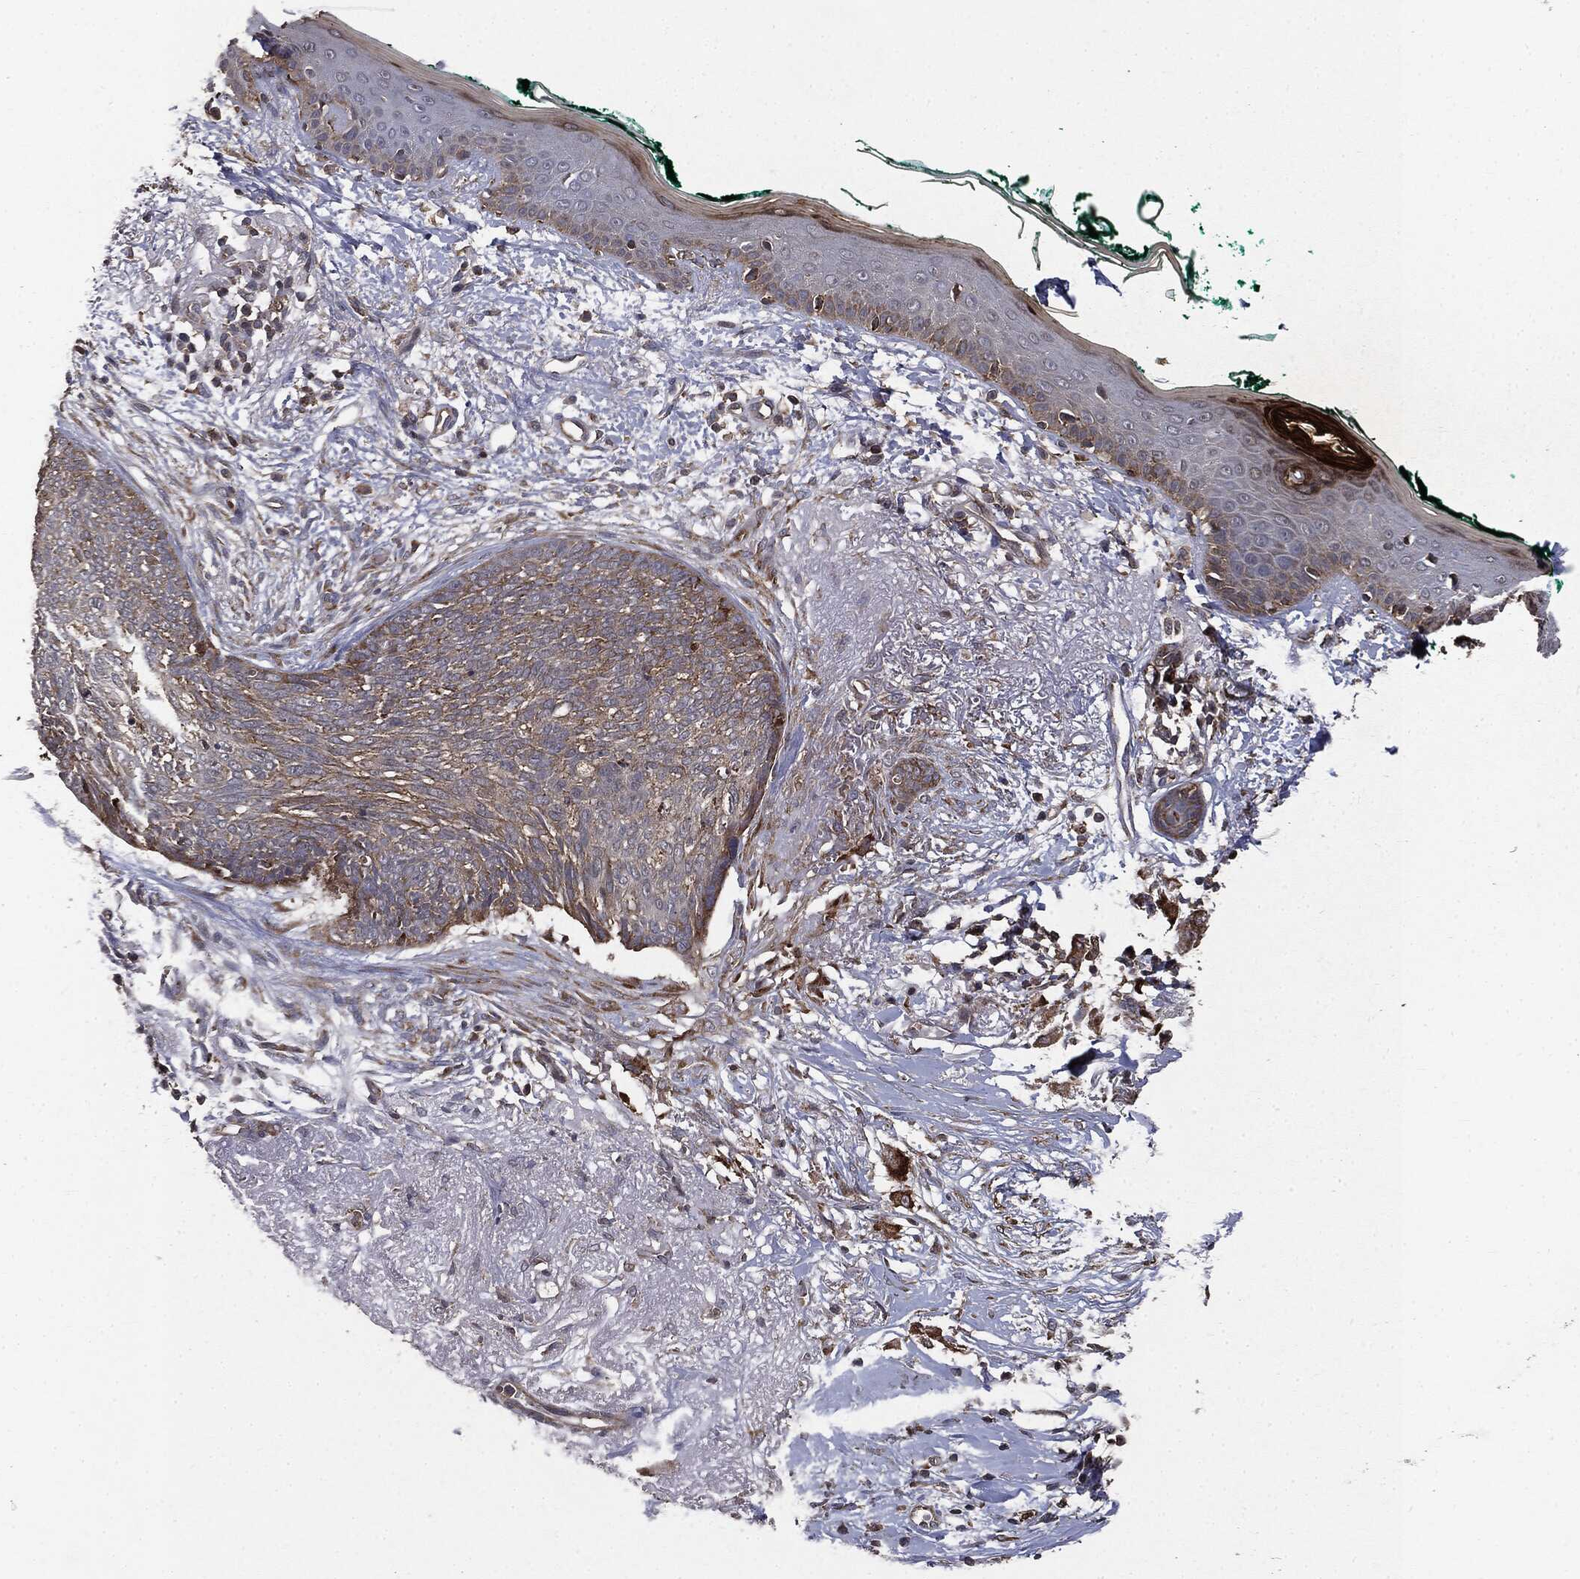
{"staining": {"intensity": "weak", "quantity": "25%-75%", "location": "cytoplasmic/membranous"}, "tissue": "skin cancer", "cell_type": "Tumor cells", "image_type": "cancer", "snomed": [{"axis": "morphology", "description": "Normal tissue, NOS"}, {"axis": "morphology", "description": "Basal cell carcinoma"}, {"axis": "topography", "description": "Skin"}], "caption": "There is low levels of weak cytoplasmic/membranous staining in tumor cells of skin basal cell carcinoma, as demonstrated by immunohistochemical staining (brown color).", "gene": "PLOD3", "patient": {"sex": "male", "age": 84}}